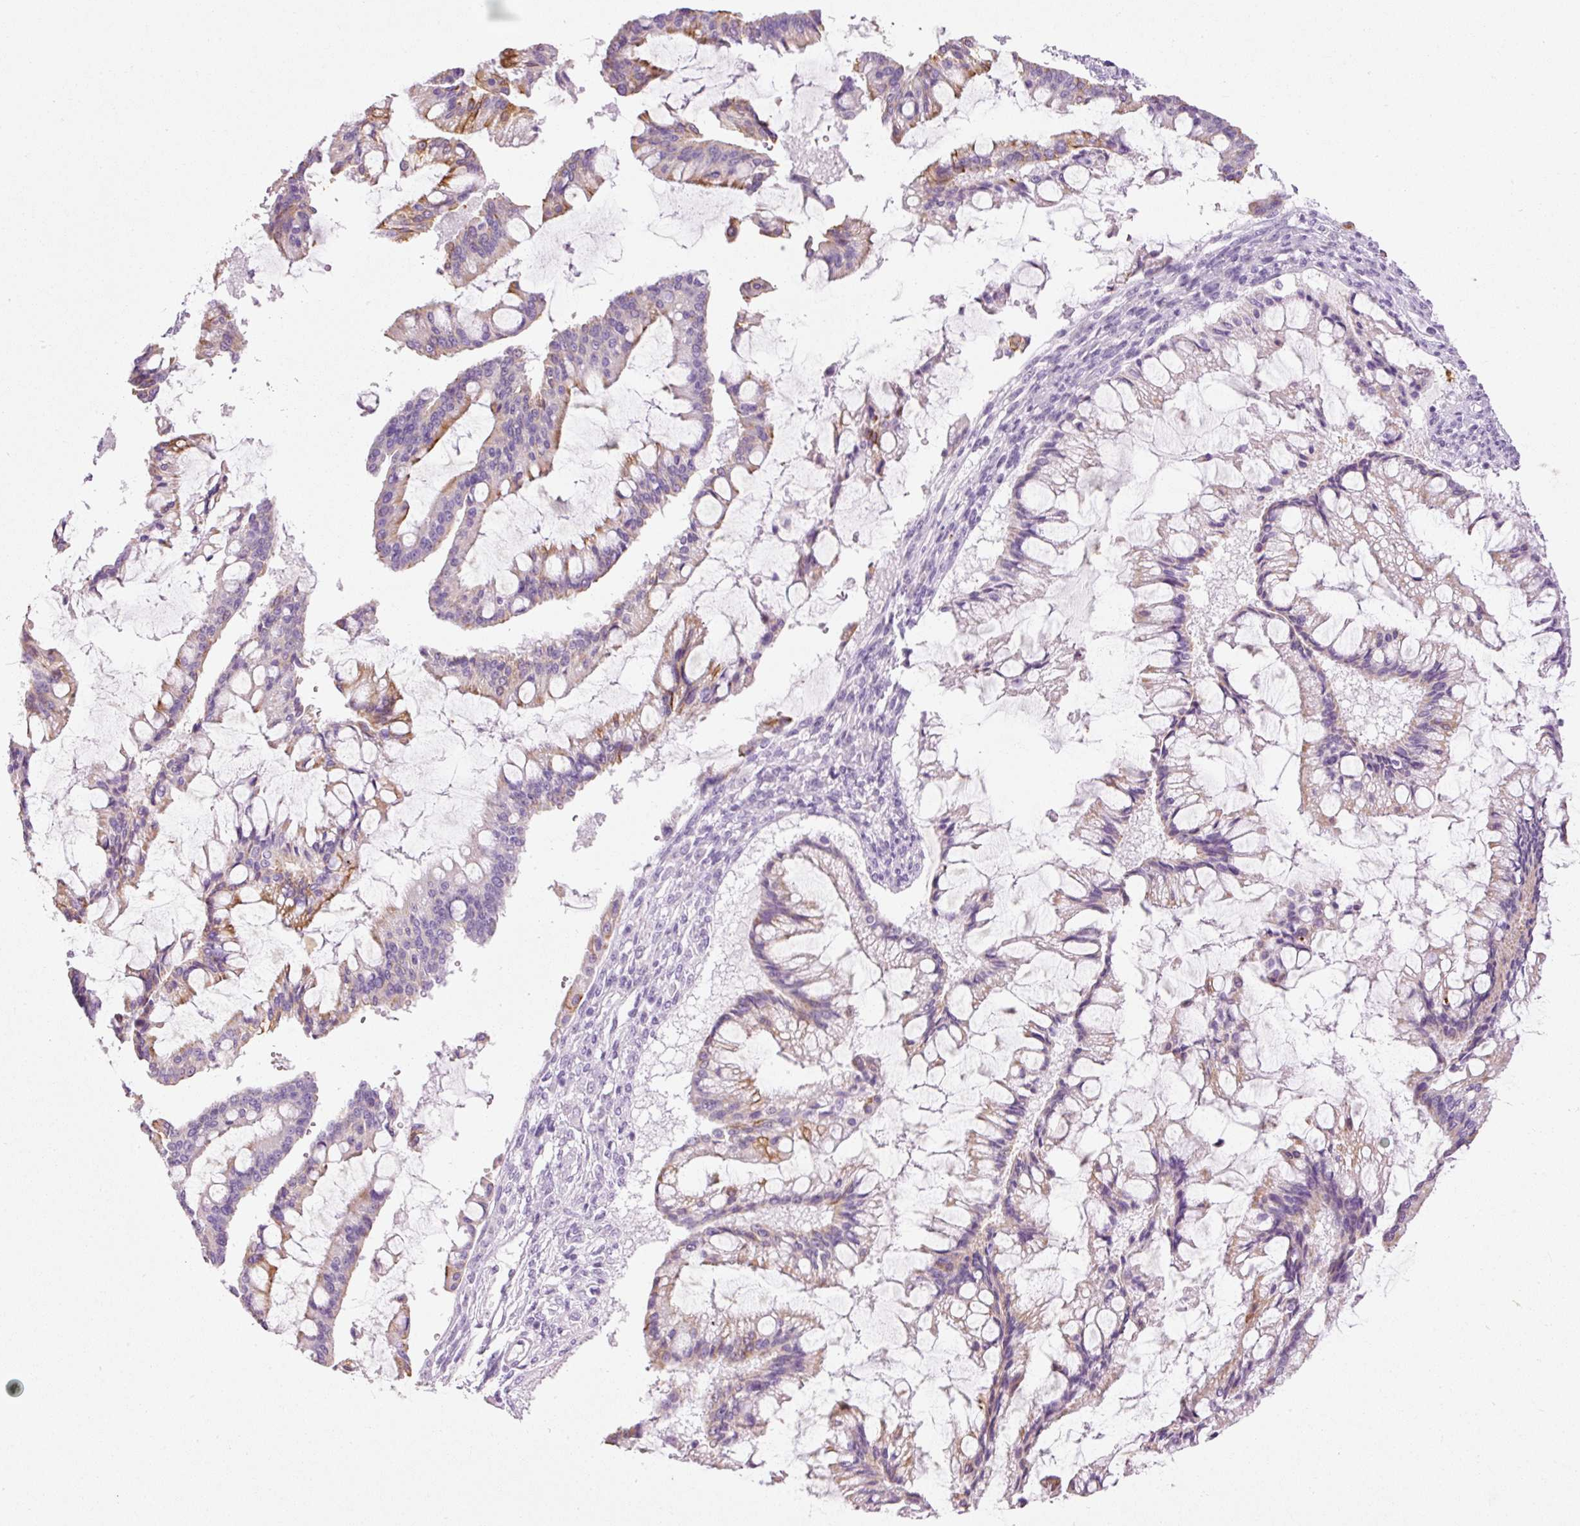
{"staining": {"intensity": "strong", "quantity": "<25%", "location": "cytoplasmic/membranous"}, "tissue": "ovarian cancer", "cell_type": "Tumor cells", "image_type": "cancer", "snomed": [{"axis": "morphology", "description": "Cystadenocarcinoma, mucinous, NOS"}, {"axis": "topography", "description": "Ovary"}], "caption": "Protein expression analysis of mucinous cystadenocarcinoma (ovarian) displays strong cytoplasmic/membranous positivity in about <25% of tumor cells. (DAB (3,3'-diaminobenzidine) IHC with brightfield microscopy, high magnification).", "gene": "CARD16", "patient": {"sex": "female", "age": 73}}